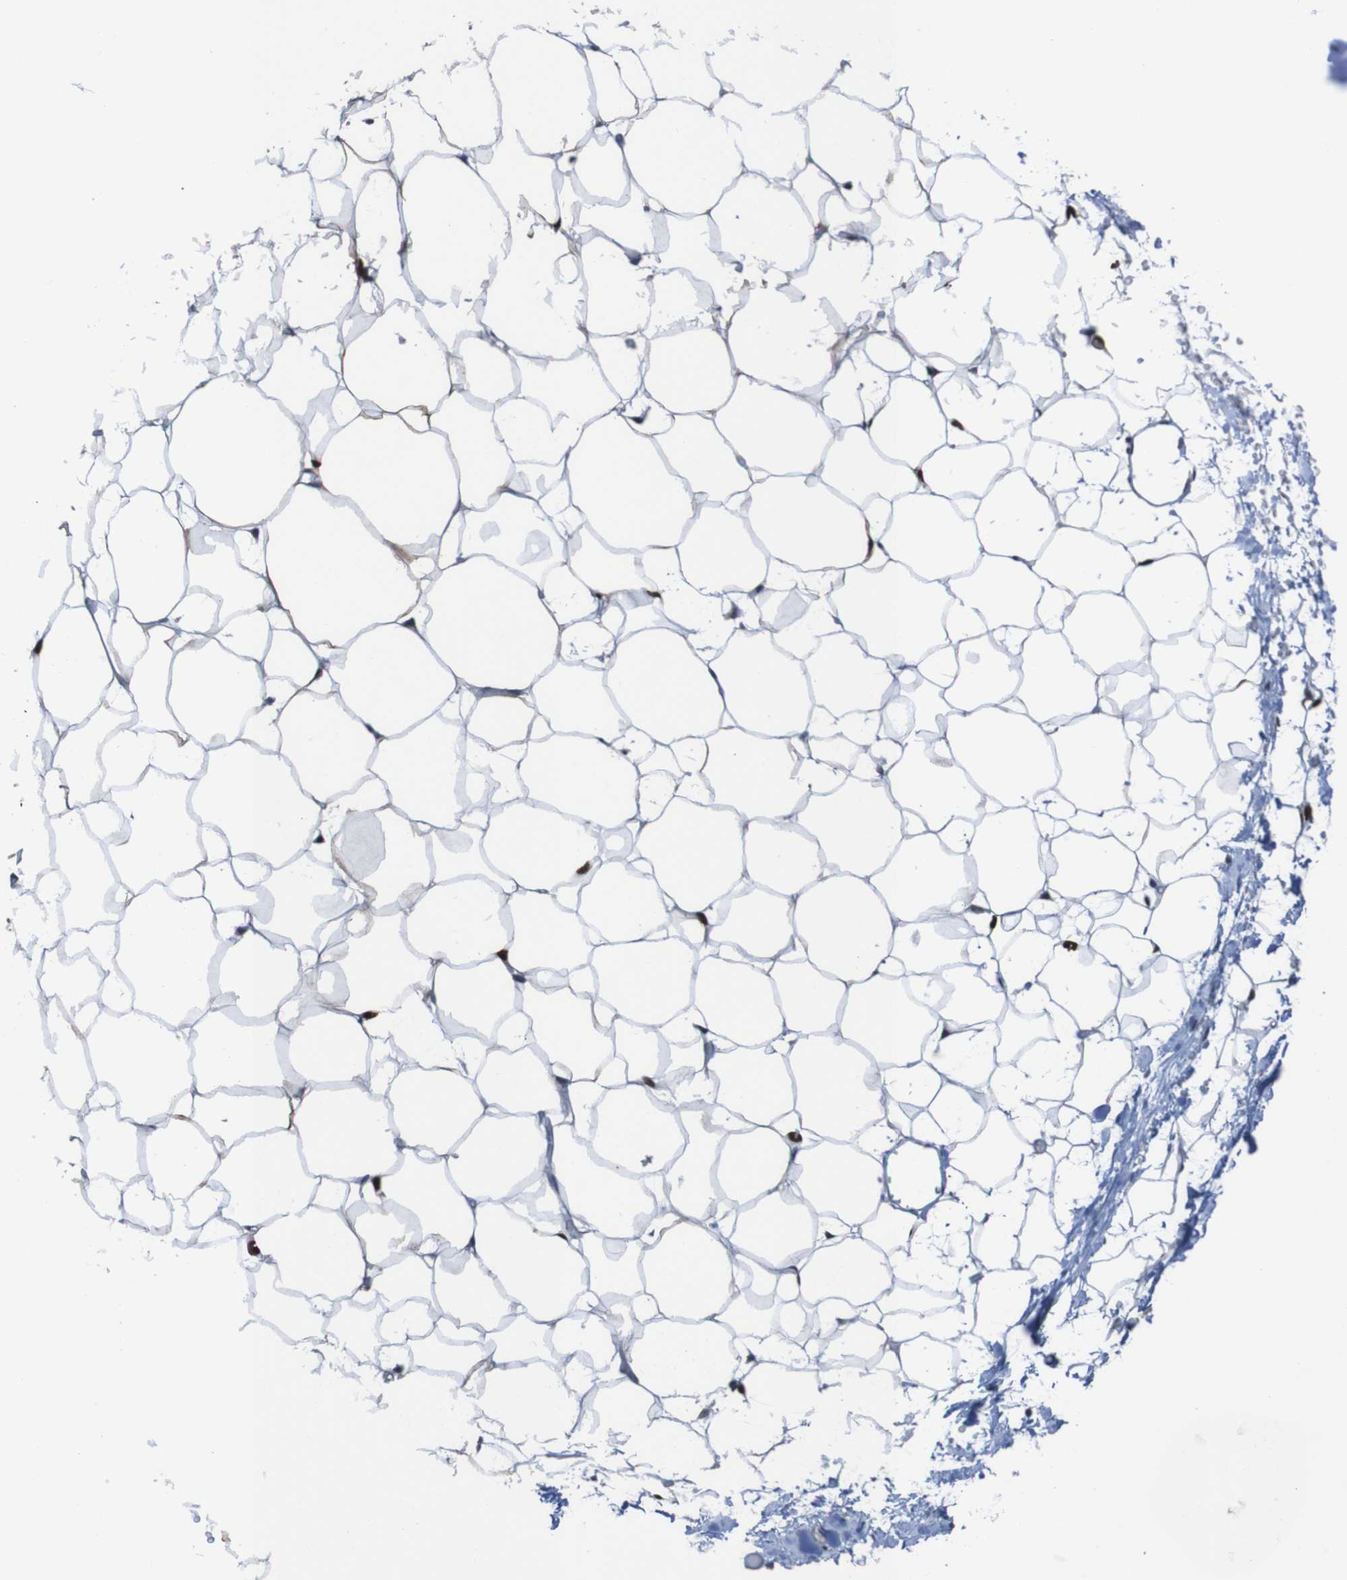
{"staining": {"intensity": "strong", "quantity": ">75%", "location": "nuclear"}, "tissue": "adipose tissue", "cell_type": "Adipocytes", "image_type": "normal", "snomed": [{"axis": "morphology", "description": "Normal tissue, NOS"}, {"axis": "topography", "description": "Breast"}, {"axis": "topography", "description": "Adipose tissue"}], "caption": "DAB immunohistochemical staining of normal adipose tissue exhibits strong nuclear protein positivity in about >75% of adipocytes. (IHC, brightfield microscopy, high magnification).", "gene": "PHF2", "patient": {"sex": "female", "age": 25}}